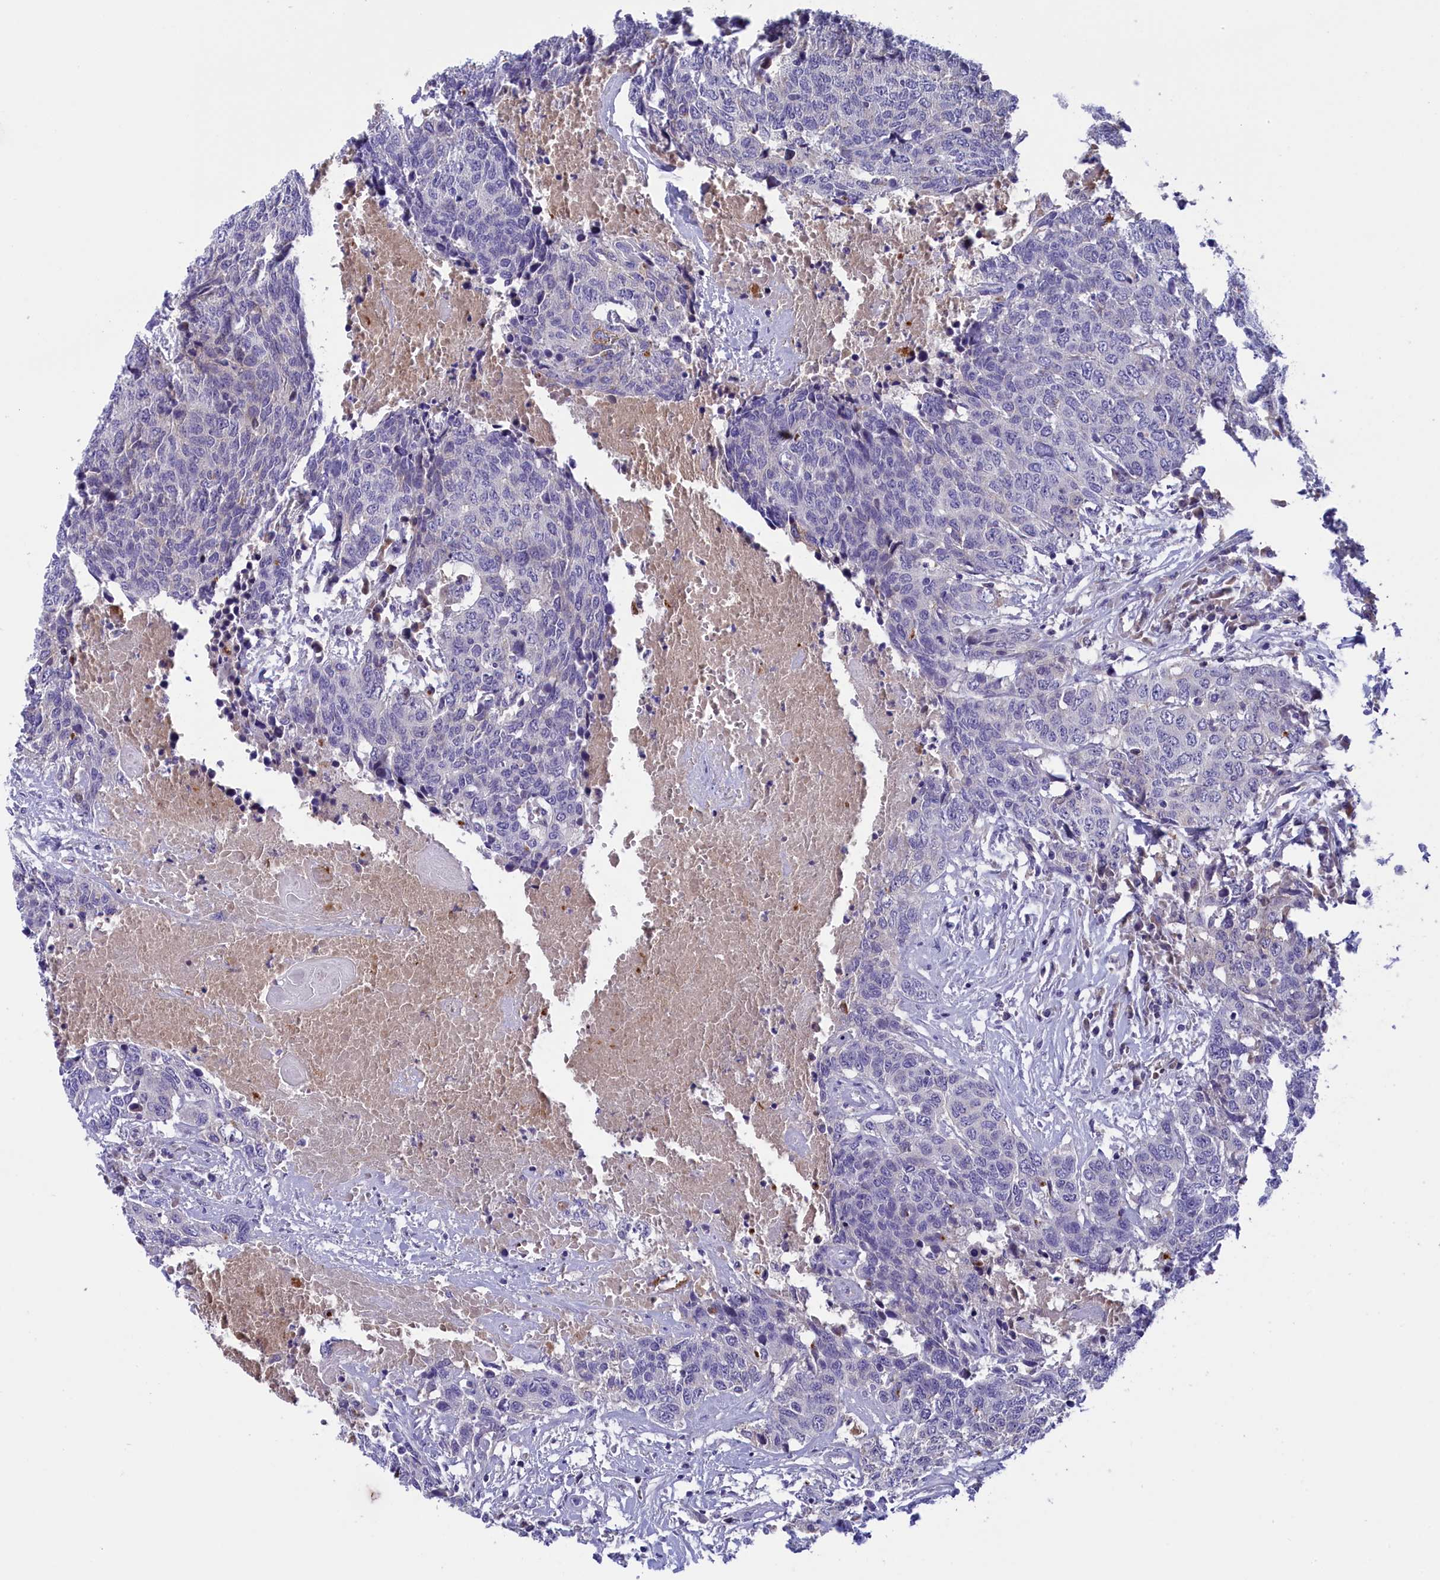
{"staining": {"intensity": "negative", "quantity": "none", "location": "none"}, "tissue": "head and neck cancer", "cell_type": "Tumor cells", "image_type": "cancer", "snomed": [{"axis": "morphology", "description": "Squamous cell carcinoma, NOS"}, {"axis": "topography", "description": "Head-Neck"}], "caption": "IHC histopathology image of neoplastic tissue: human head and neck cancer (squamous cell carcinoma) stained with DAB exhibits no significant protein expression in tumor cells.", "gene": "STYX", "patient": {"sex": "male", "age": 66}}